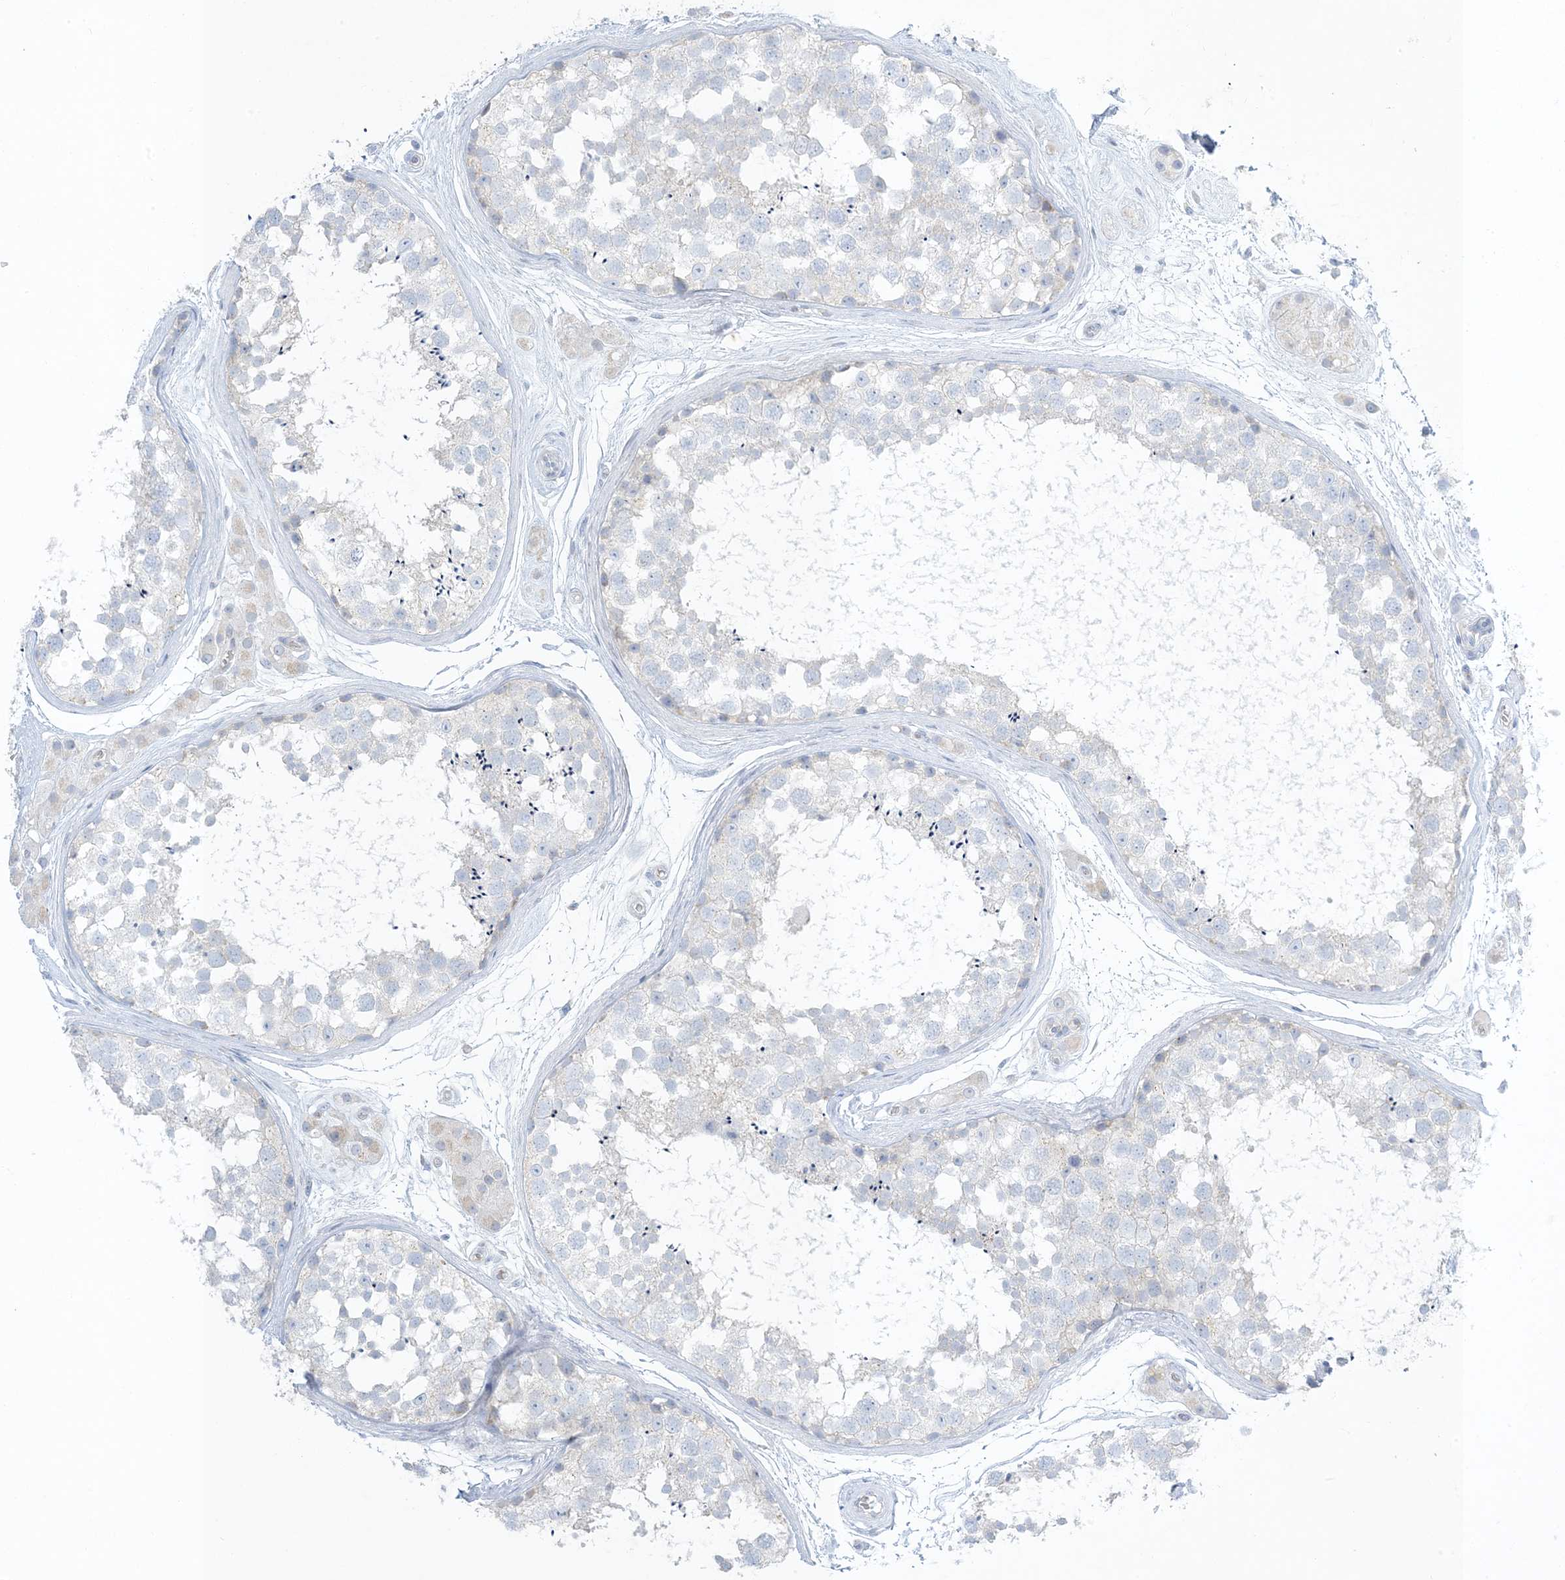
{"staining": {"intensity": "negative", "quantity": "none", "location": "none"}, "tissue": "testis", "cell_type": "Cells in seminiferous ducts", "image_type": "normal", "snomed": [{"axis": "morphology", "description": "Normal tissue, NOS"}, {"axis": "topography", "description": "Testis"}], "caption": "Immunohistochemistry (IHC) of benign testis demonstrates no staining in cells in seminiferous ducts. Nuclei are stained in blue.", "gene": "XIRP2", "patient": {"sex": "male", "age": 56}}